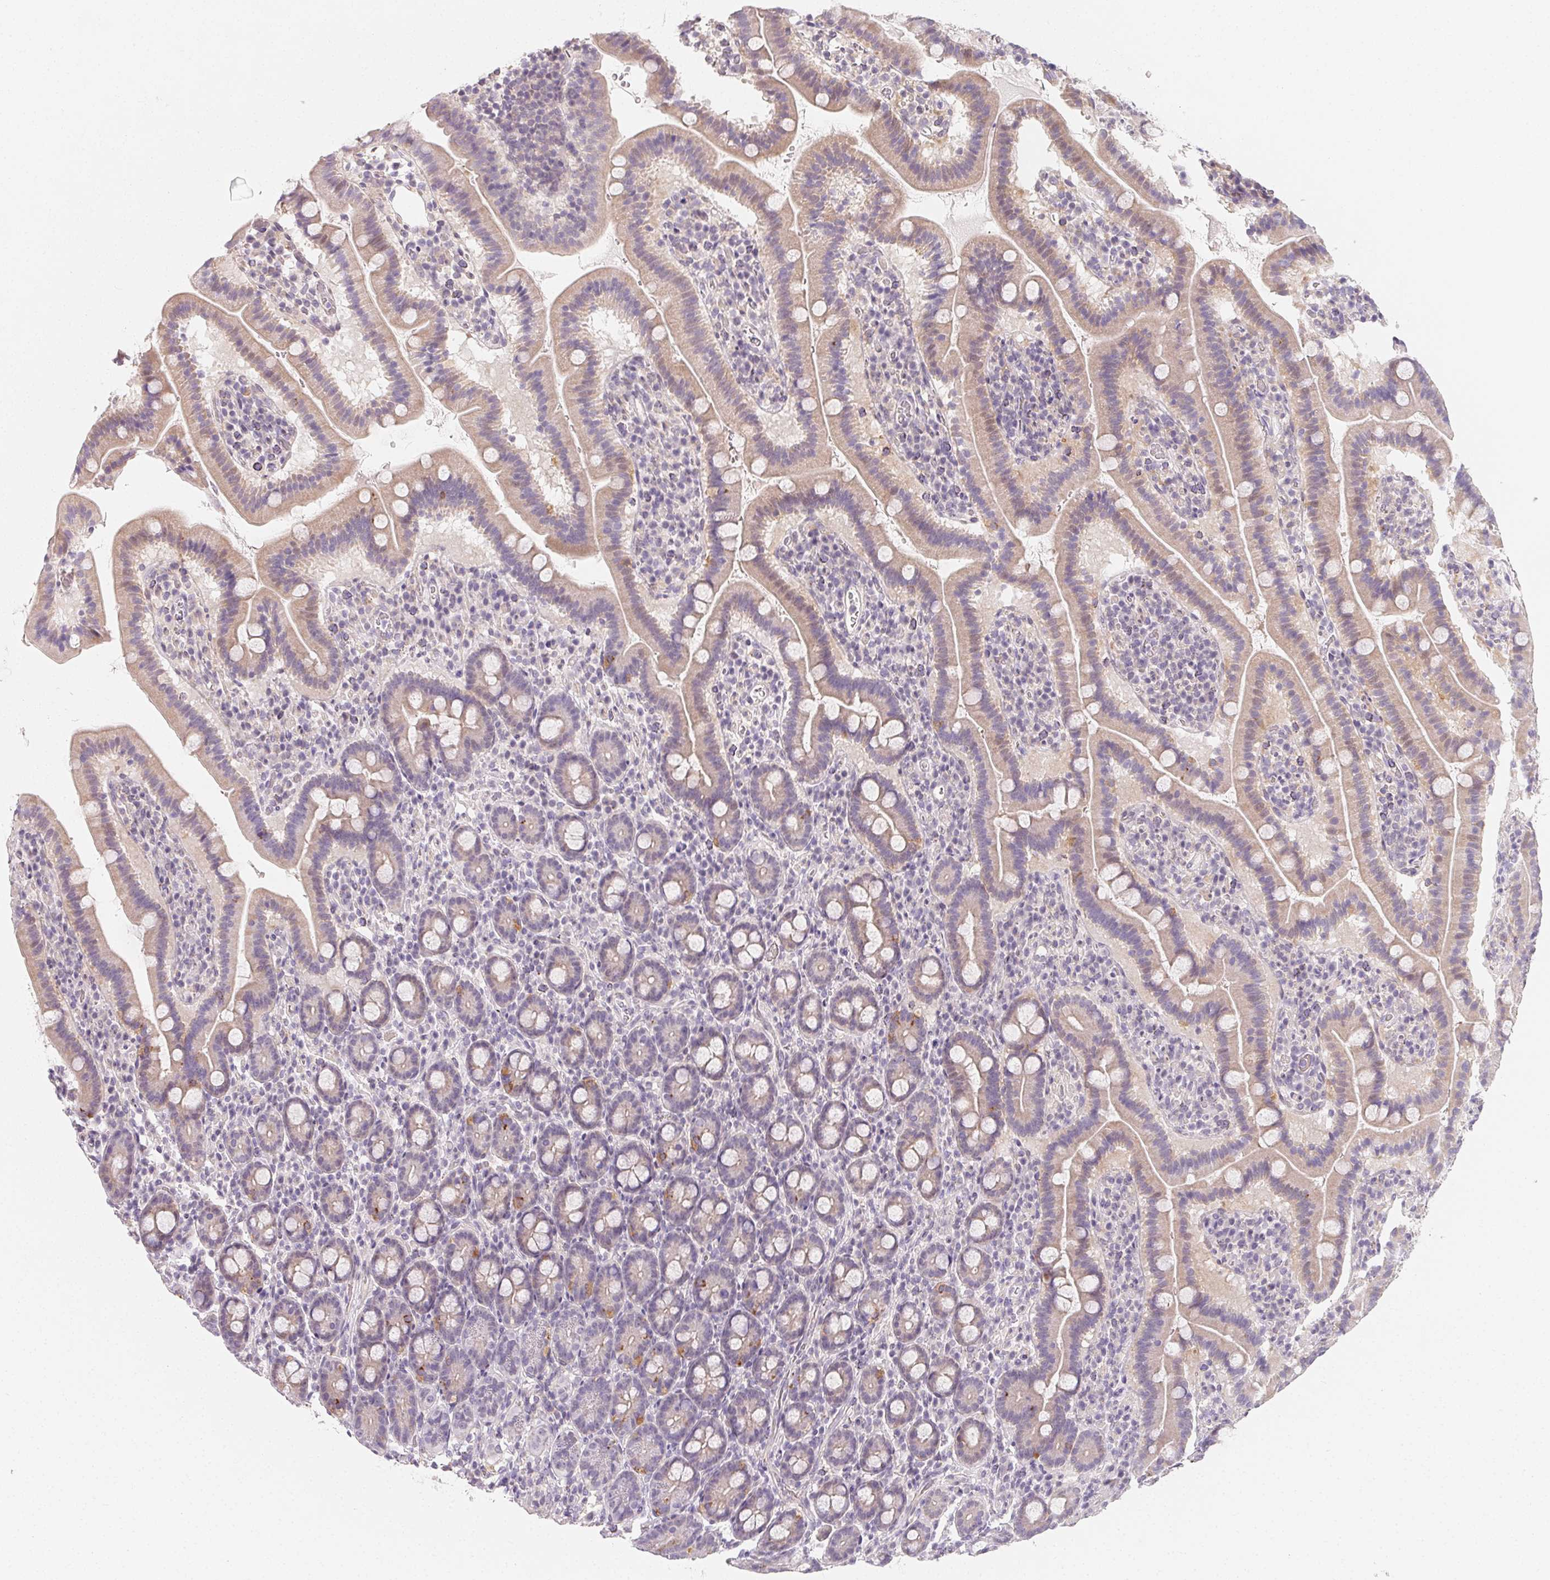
{"staining": {"intensity": "weak", "quantity": "25%-75%", "location": "cytoplasmic/membranous"}, "tissue": "small intestine", "cell_type": "Glandular cells", "image_type": "normal", "snomed": [{"axis": "morphology", "description": "Normal tissue, NOS"}, {"axis": "topography", "description": "Small intestine"}], "caption": "High-magnification brightfield microscopy of benign small intestine stained with DAB (brown) and counterstained with hematoxylin (blue). glandular cells exhibit weak cytoplasmic/membranous expression is appreciated in approximately25%-75% of cells. (IHC, brightfield microscopy, high magnification).", "gene": "LRRC23", "patient": {"sex": "male", "age": 26}}